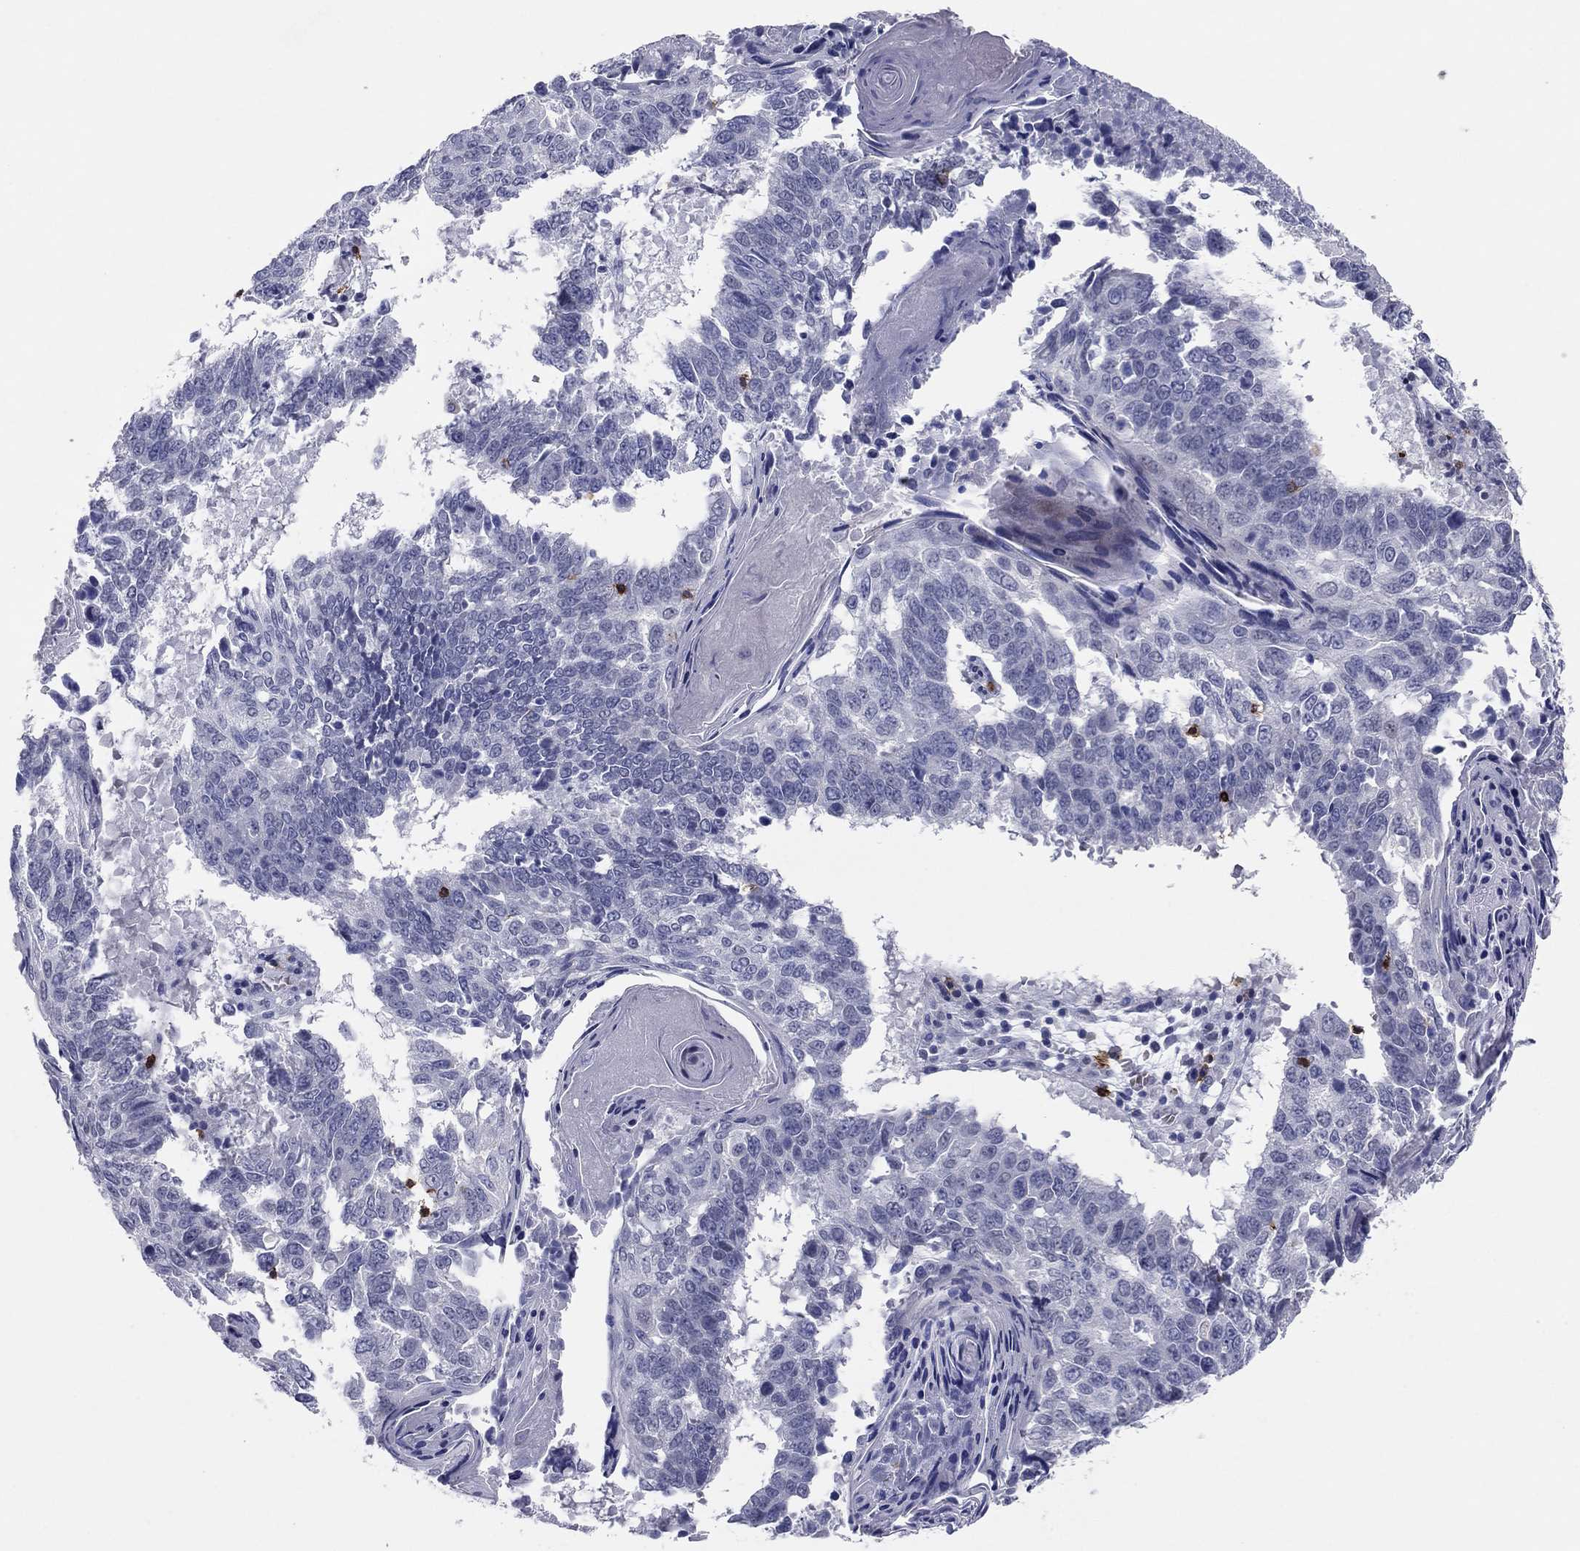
{"staining": {"intensity": "negative", "quantity": "none", "location": "none"}, "tissue": "lung cancer", "cell_type": "Tumor cells", "image_type": "cancer", "snomed": [{"axis": "morphology", "description": "Squamous cell carcinoma, NOS"}, {"axis": "topography", "description": "Lung"}], "caption": "An image of lung cancer stained for a protein shows no brown staining in tumor cells.", "gene": "ITGAE", "patient": {"sex": "male", "age": 73}}